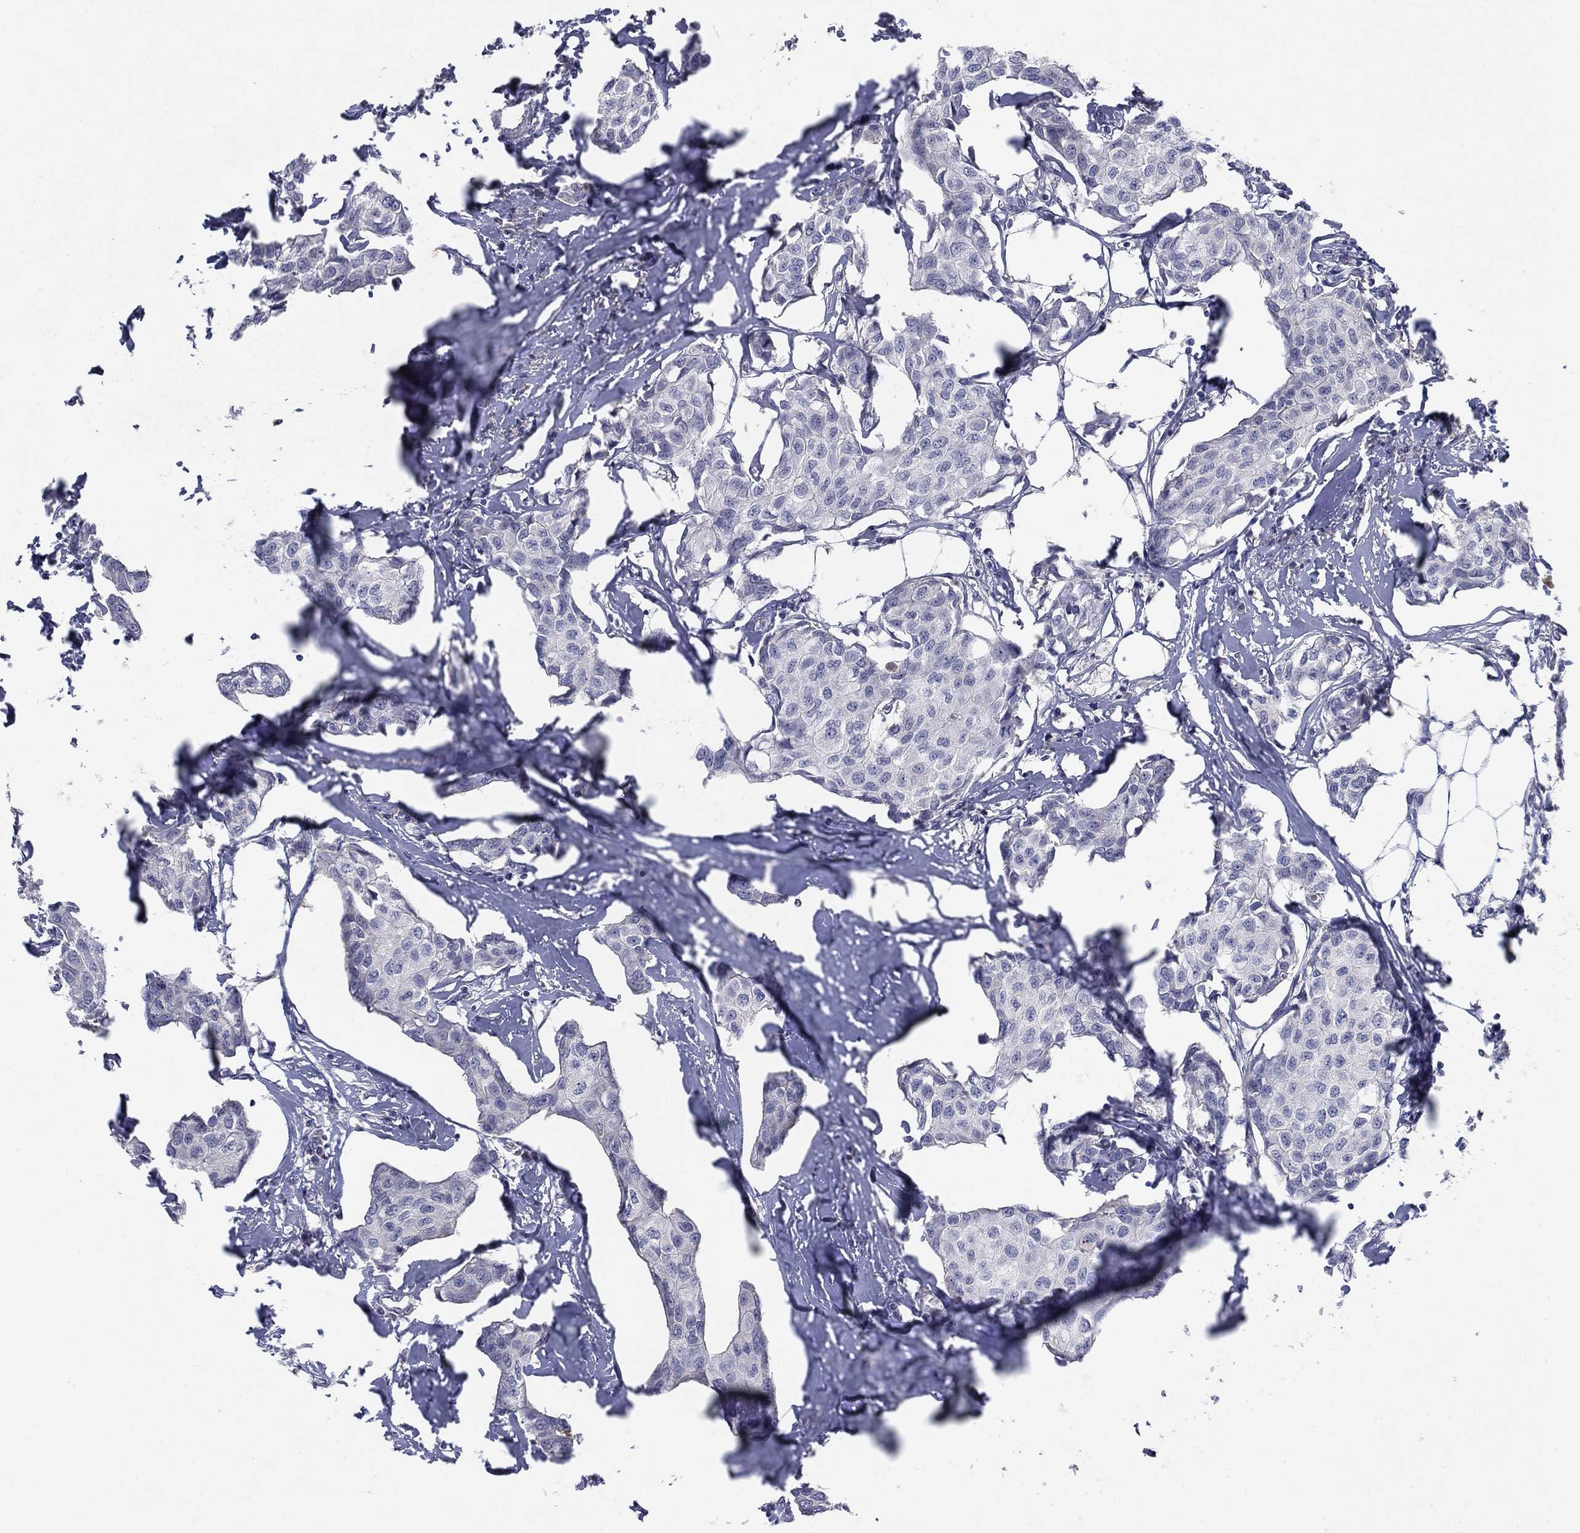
{"staining": {"intensity": "negative", "quantity": "none", "location": "none"}, "tissue": "breast cancer", "cell_type": "Tumor cells", "image_type": "cancer", "snomed": [{"axis": "morphology", "description": "Duct carcinoma"}, {"axis": "topography", "description": "Breast"}], "caption": "This is a micrograph of IHC staining of breast cancer (intraductal carcinoma), which shows no positivity in tumor cells.", "gene": "AMN1", "patient": {"sex": "female", "age": 80}}